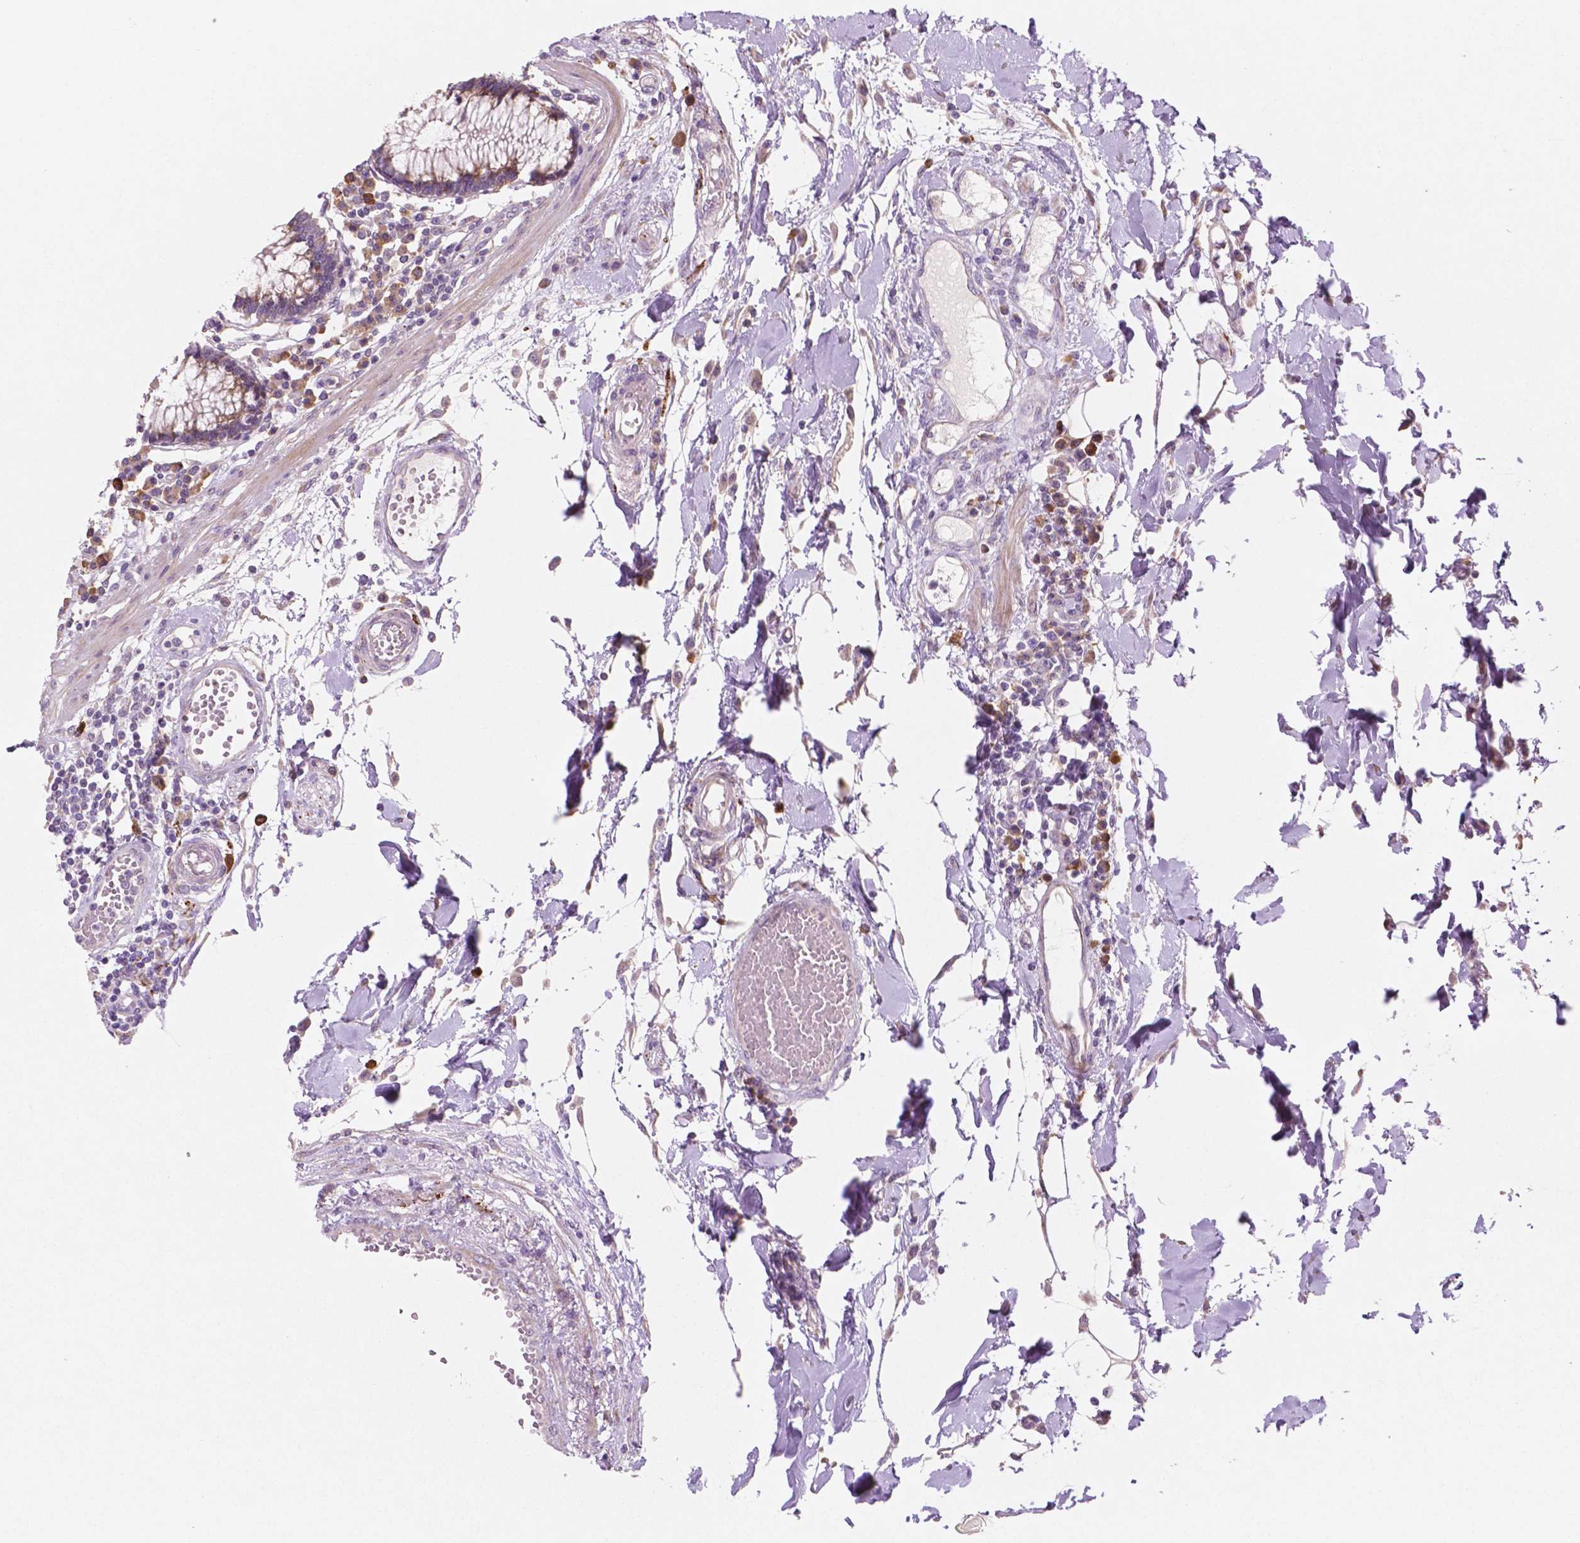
{"staining": {"intensity": "negative", "quantity": "none", "location": "none"}, "tissue": "colon", "cell_type": "Endothelial cells", "image_type": "normal", "snomed": [{"axis": "morphology", "description": "Normal tissue, NOS"}, {"axis": "morphology", "description": "Adenocarcinoma, NOS"}, {"axis": "topography", "description": "Colon"}], "caption": "Human colon stained for a protein using IHC shows no expression in endothelial cells.", "gene": "LRP1B", "patient": {"sex": "male", "age": 83}}